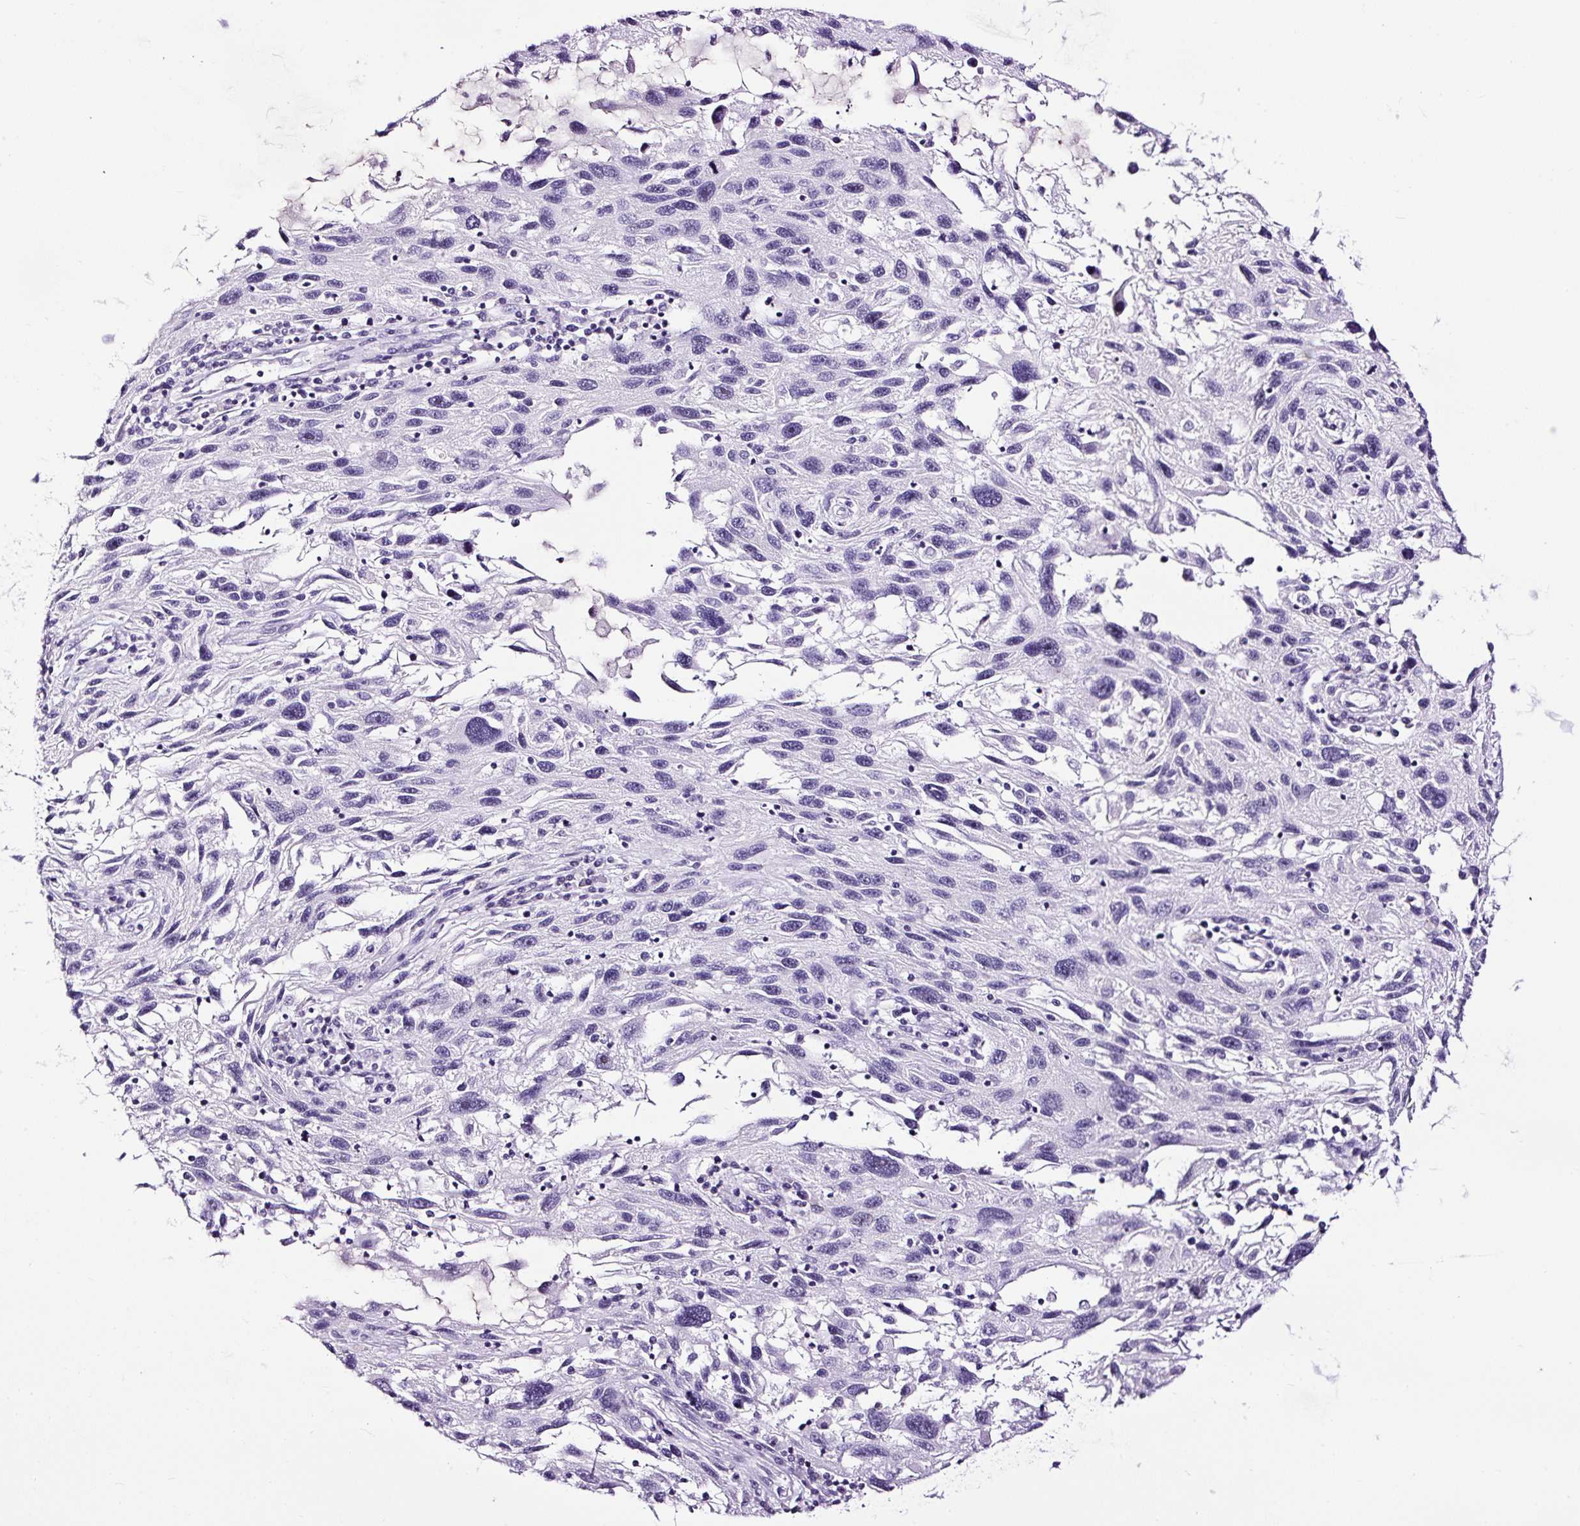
{"staining": {"intensity": "negative", "quantity": "none", "location": "none"}, "tissue": "melanoma", "cell_type": "Tumor cells", "image_type": "cancer", "snomed": [{"axis": "morphology", "description": "Malignant melanoma, NOS"}, {"axis": "topography", "description": "Skin"}], "caption": "Tumor cells are negative for brown protein staining in melanoma. (DAB immunohistochemistry with hematoxylin counter stain).", "gene": "NPHS2", "patient": {"sex": "male", "age": 53}}